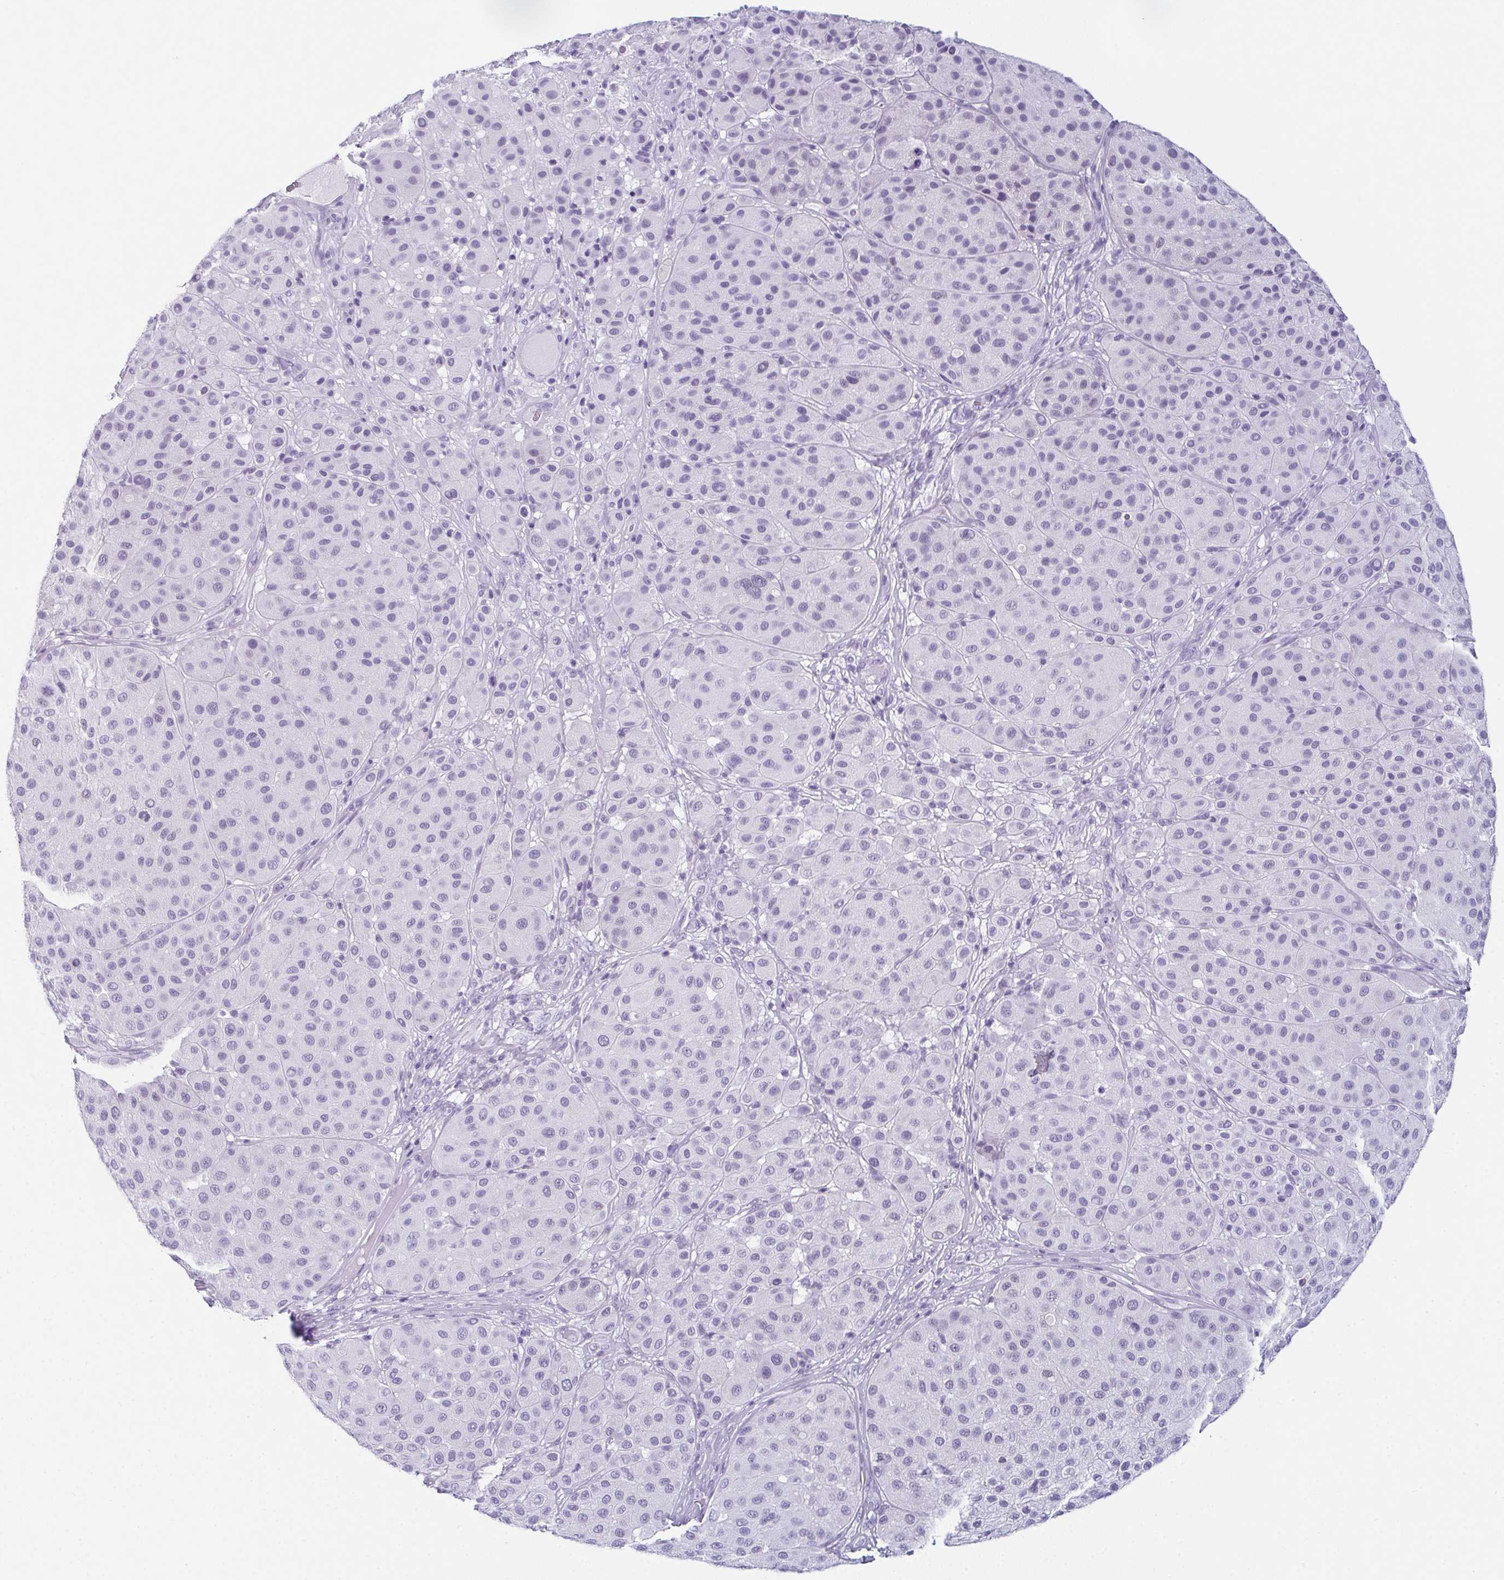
{"staining": {"intensity": "negative", "quantity": "none", "location": "none"}, "tissue": "melanoma", "cell_type": "Tumor cells", "image_type": "cancer", "snomed": [{"axis": "morphology", "description": "Malignant melanoma, Metastatic site"}, {"axis": "topography", "description": "Smooth muscle"}], "caption": "High magnification brightfield microscopy of malignant melanoma (metastatic site) stained with DAB (3,3'-diaminobenzidine) (brown) and counterstained with hematoxylin (blue): tumor cells show no significant staining. (DAB (3,3'-diaminobenzidine) immunohistochemistry (IHC), high magnification).", "gene": "ENKUR", "patient": {"sex": "male", "age": 41}}